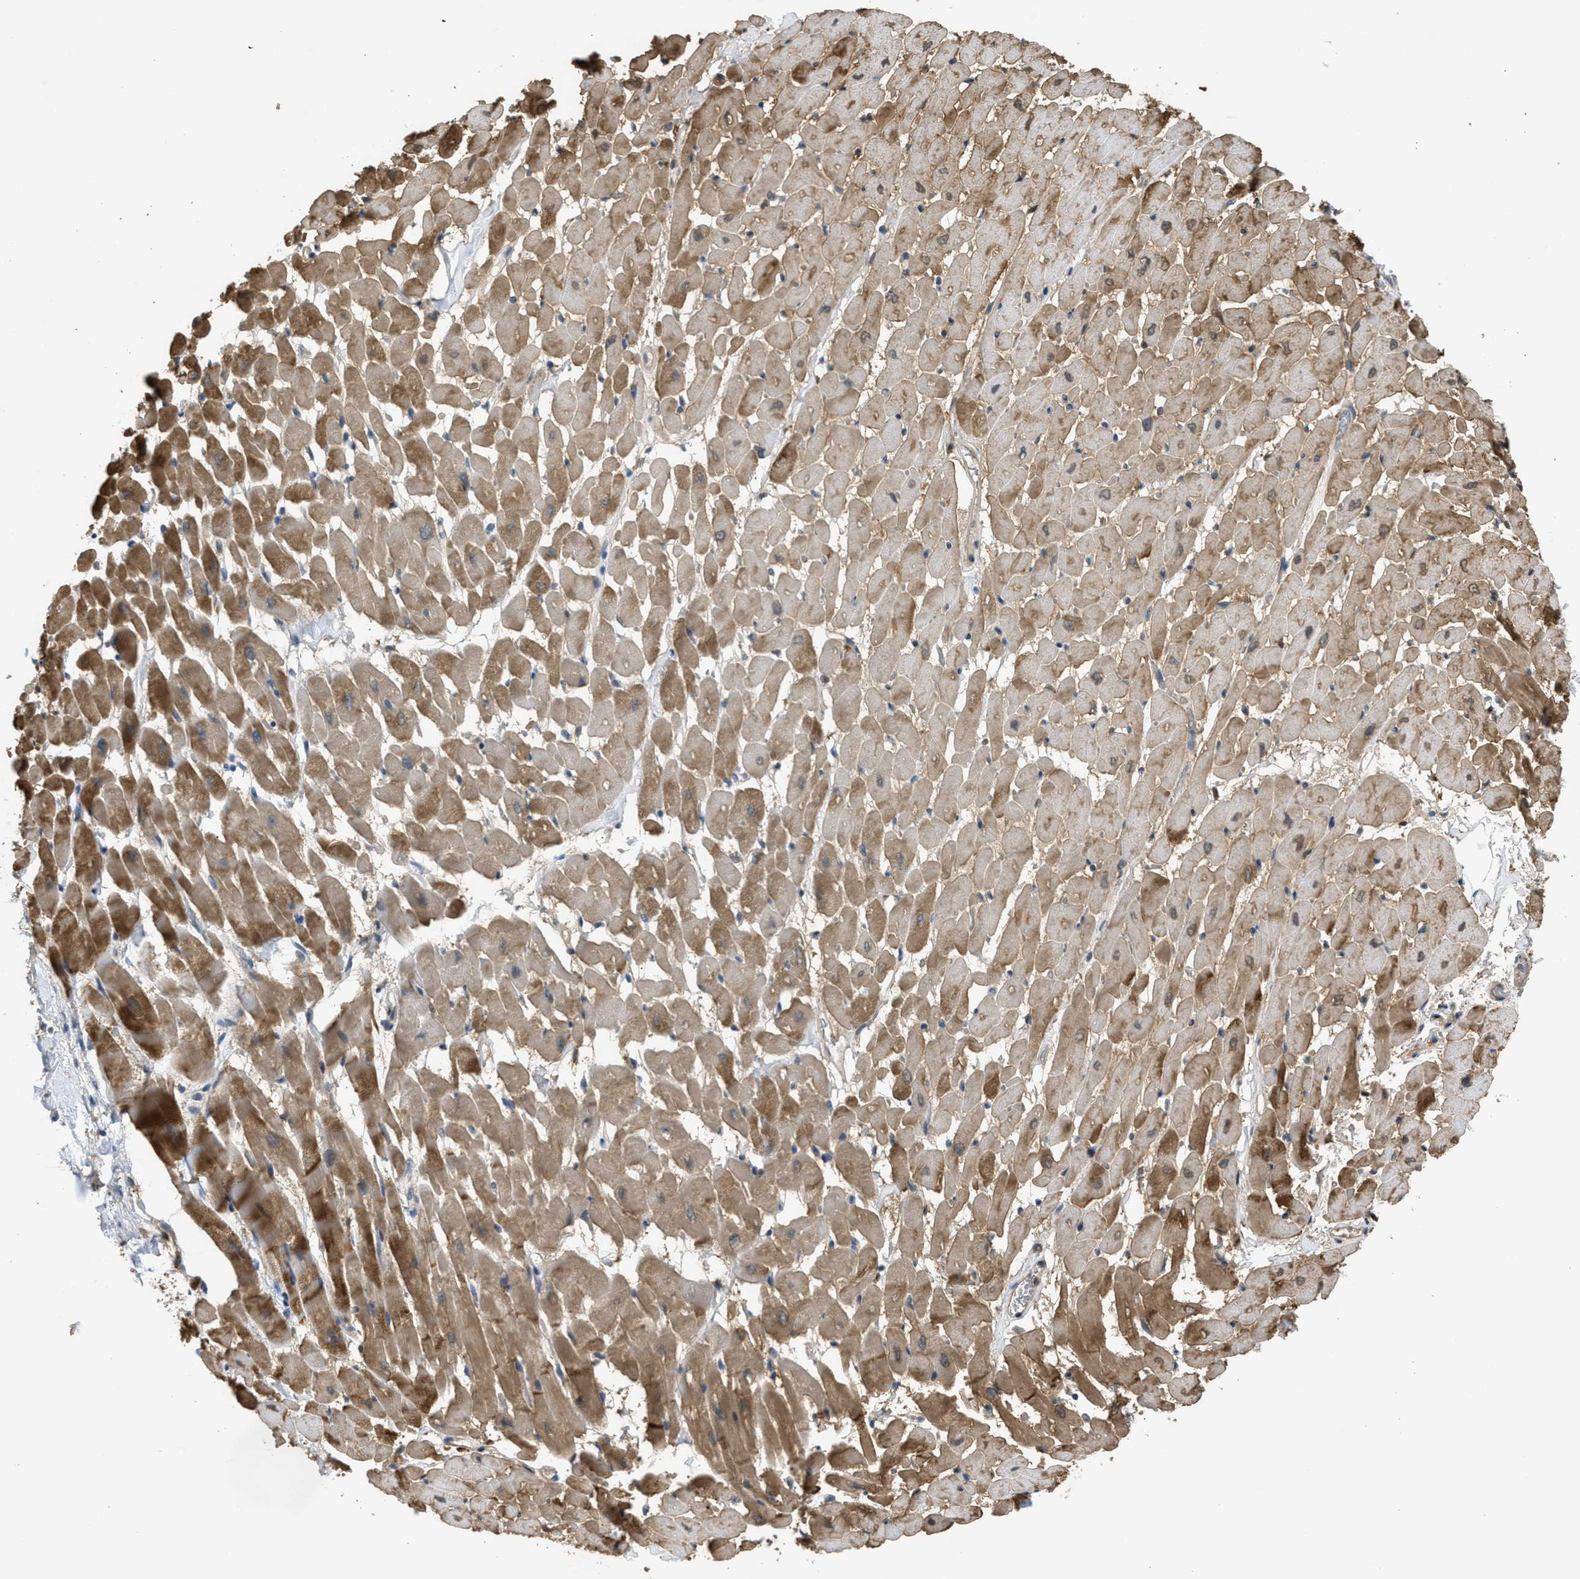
{"staining": {"intensity": "moderate", "quantity": ">75%", "location": "cytoplasmic/membranous"}, "tissue": "heart muscle", "cell_type": "Cardiomyocytes", "image_type": "normal", "snomed": [{"axis": "morphology", "description": "Normal tissue, NOS"}, {"axis": "topography", "description": "Heart"}], "caption": "A histopathology image showing moderate cytoplasmic/membranous staining in about >75% of cardiomyocytes in unremarkable heart muscle, as visualized by brown immunohistochemical staining.", "gene": "BAG3", "patient": {"sex": "male", "age": 45}}